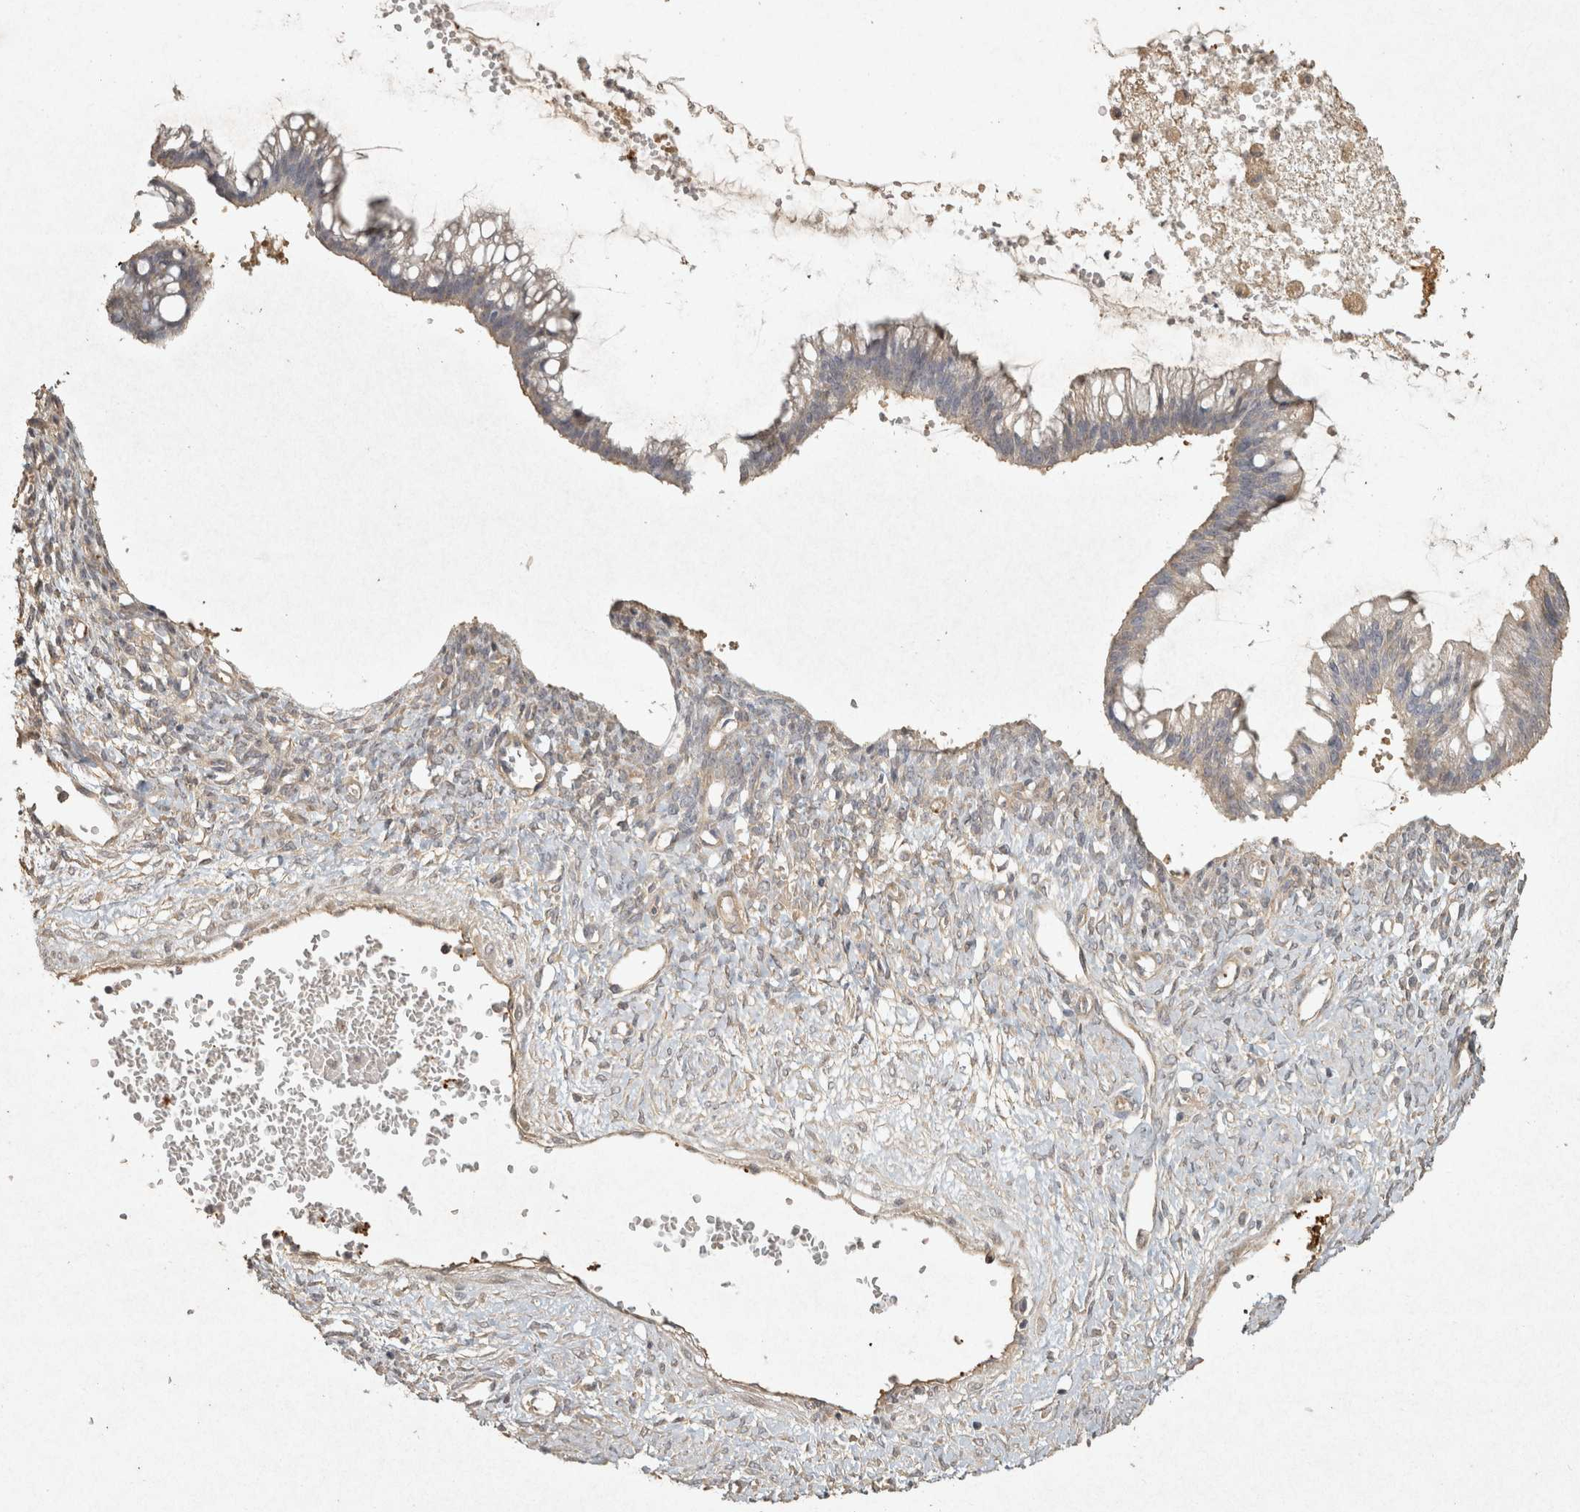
{"staining": {"intensity": "negative", "quantity": "none", "location": "none"}, "tissue": "ovarian cancer", "cell_type": "Tumor cells", "image_type": "cancer", "snomed": [{"axis": "morphology", "description": "Cystadenocarcinoma, mucinous, NOS"}, {"axis": "topography", "description": "Ovary"}], "caption": "Human ovarian cancer (mucinous cystadenocarcinoma) stained for a protein using immunohistochemistry reveals no staining in tumor cells.", "gene": "OSTN", "patient": {"sex": "female", "age": 73}}